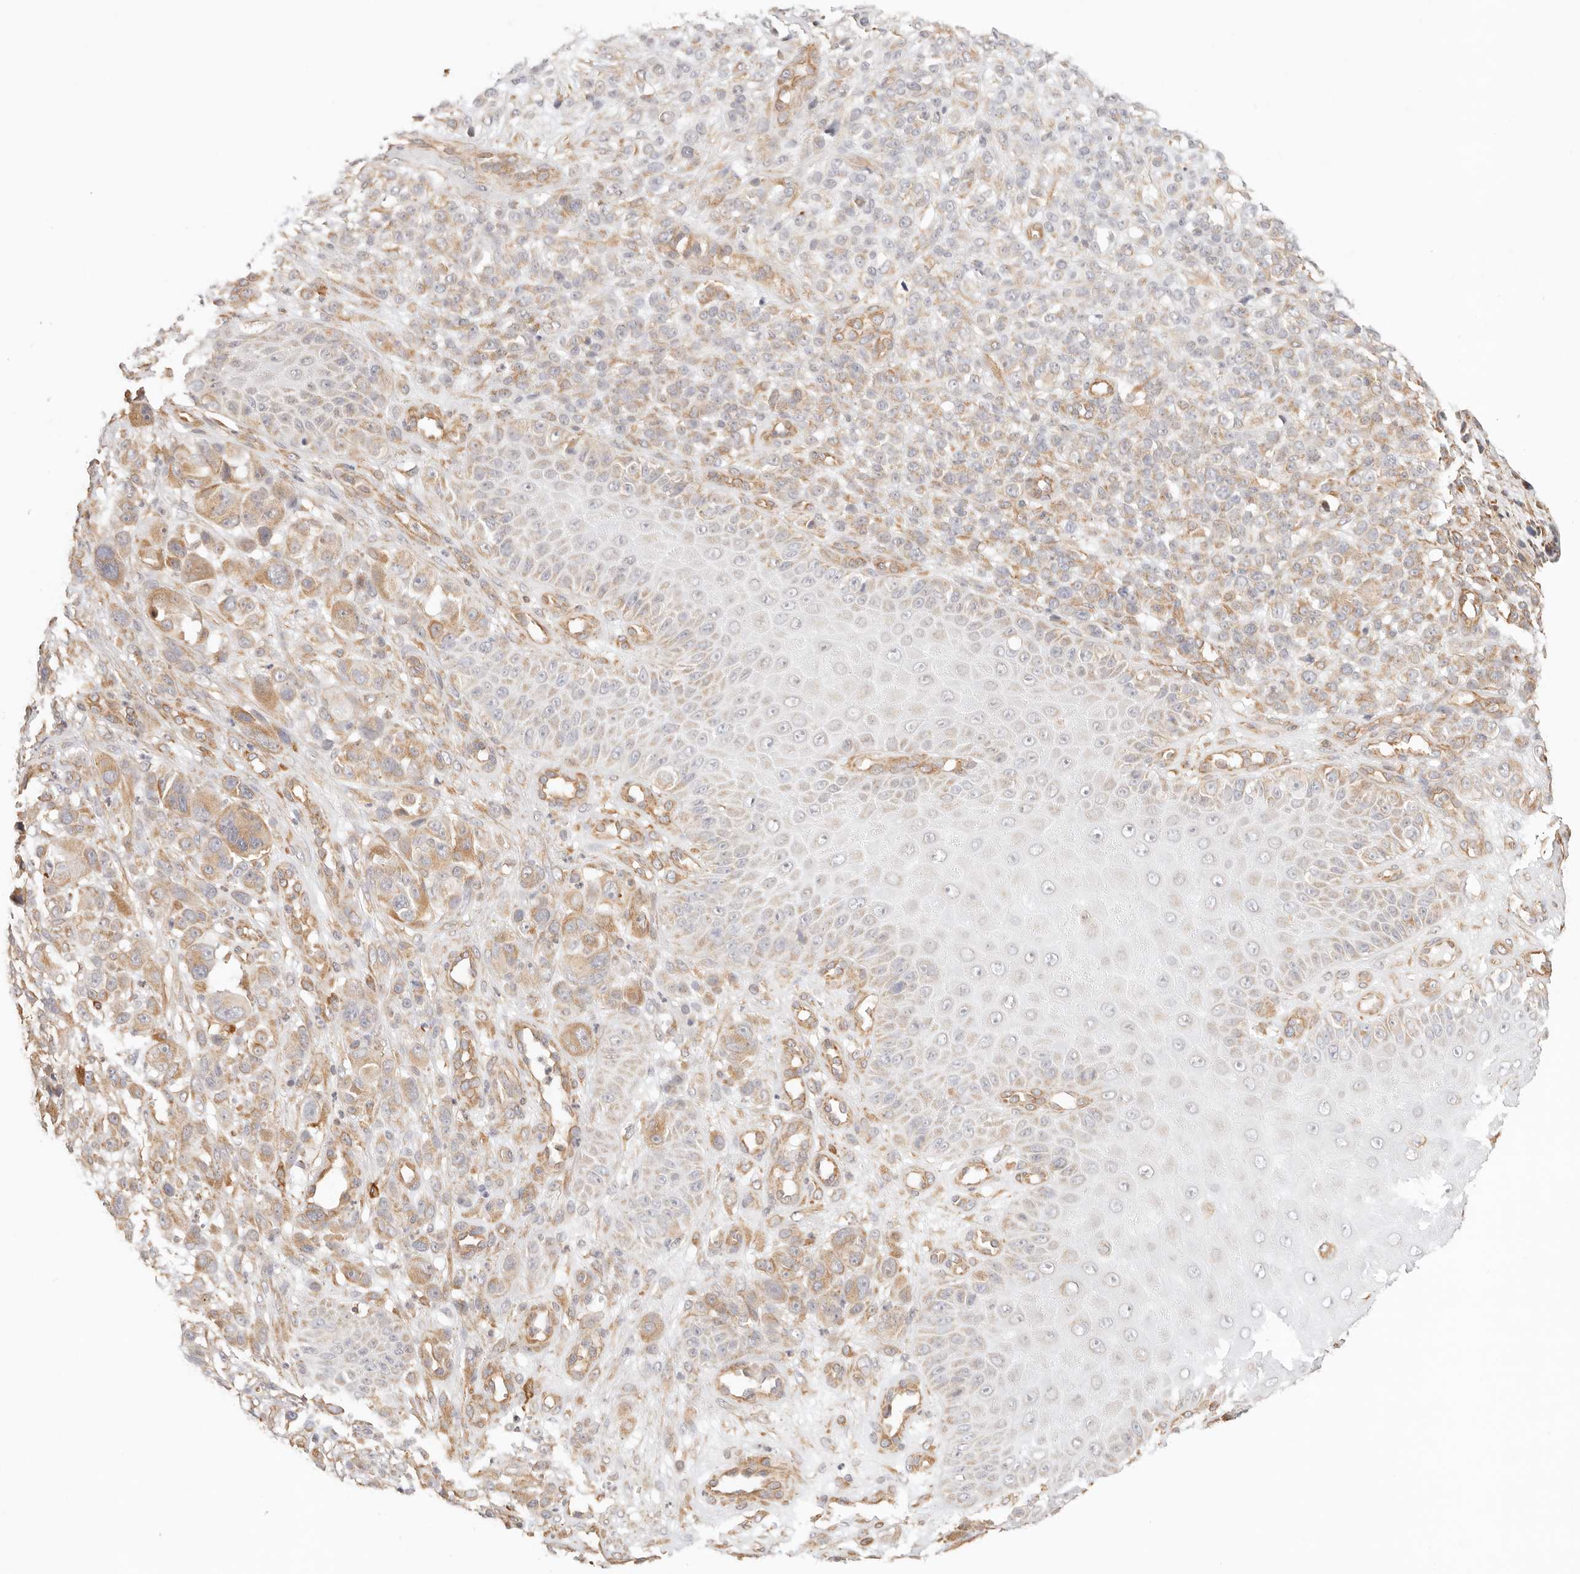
{"staining": {"intensity": "moderate", "quantity": ">75%", "location": "cytoplasmic/membranous"}, "tissue": "melanoma", "cell_type": "Tumor cells", "image_type": "cancer", "snomed": [{"axis": "morphology", "description": "Malignant melanoma, NOS"}, {"axis": "topography", "description": "Skin"}], "caption": "Immunohistochemistry (DAB (3,3'-diaminobenzidine)) staining of human malignant melanoma demonstrates moderate cytoplasmic/membranous protein staining in about >75% of tumor cells.", "gene": "ZC3H11A", "patient": {"sex": "female", "age": 55}}